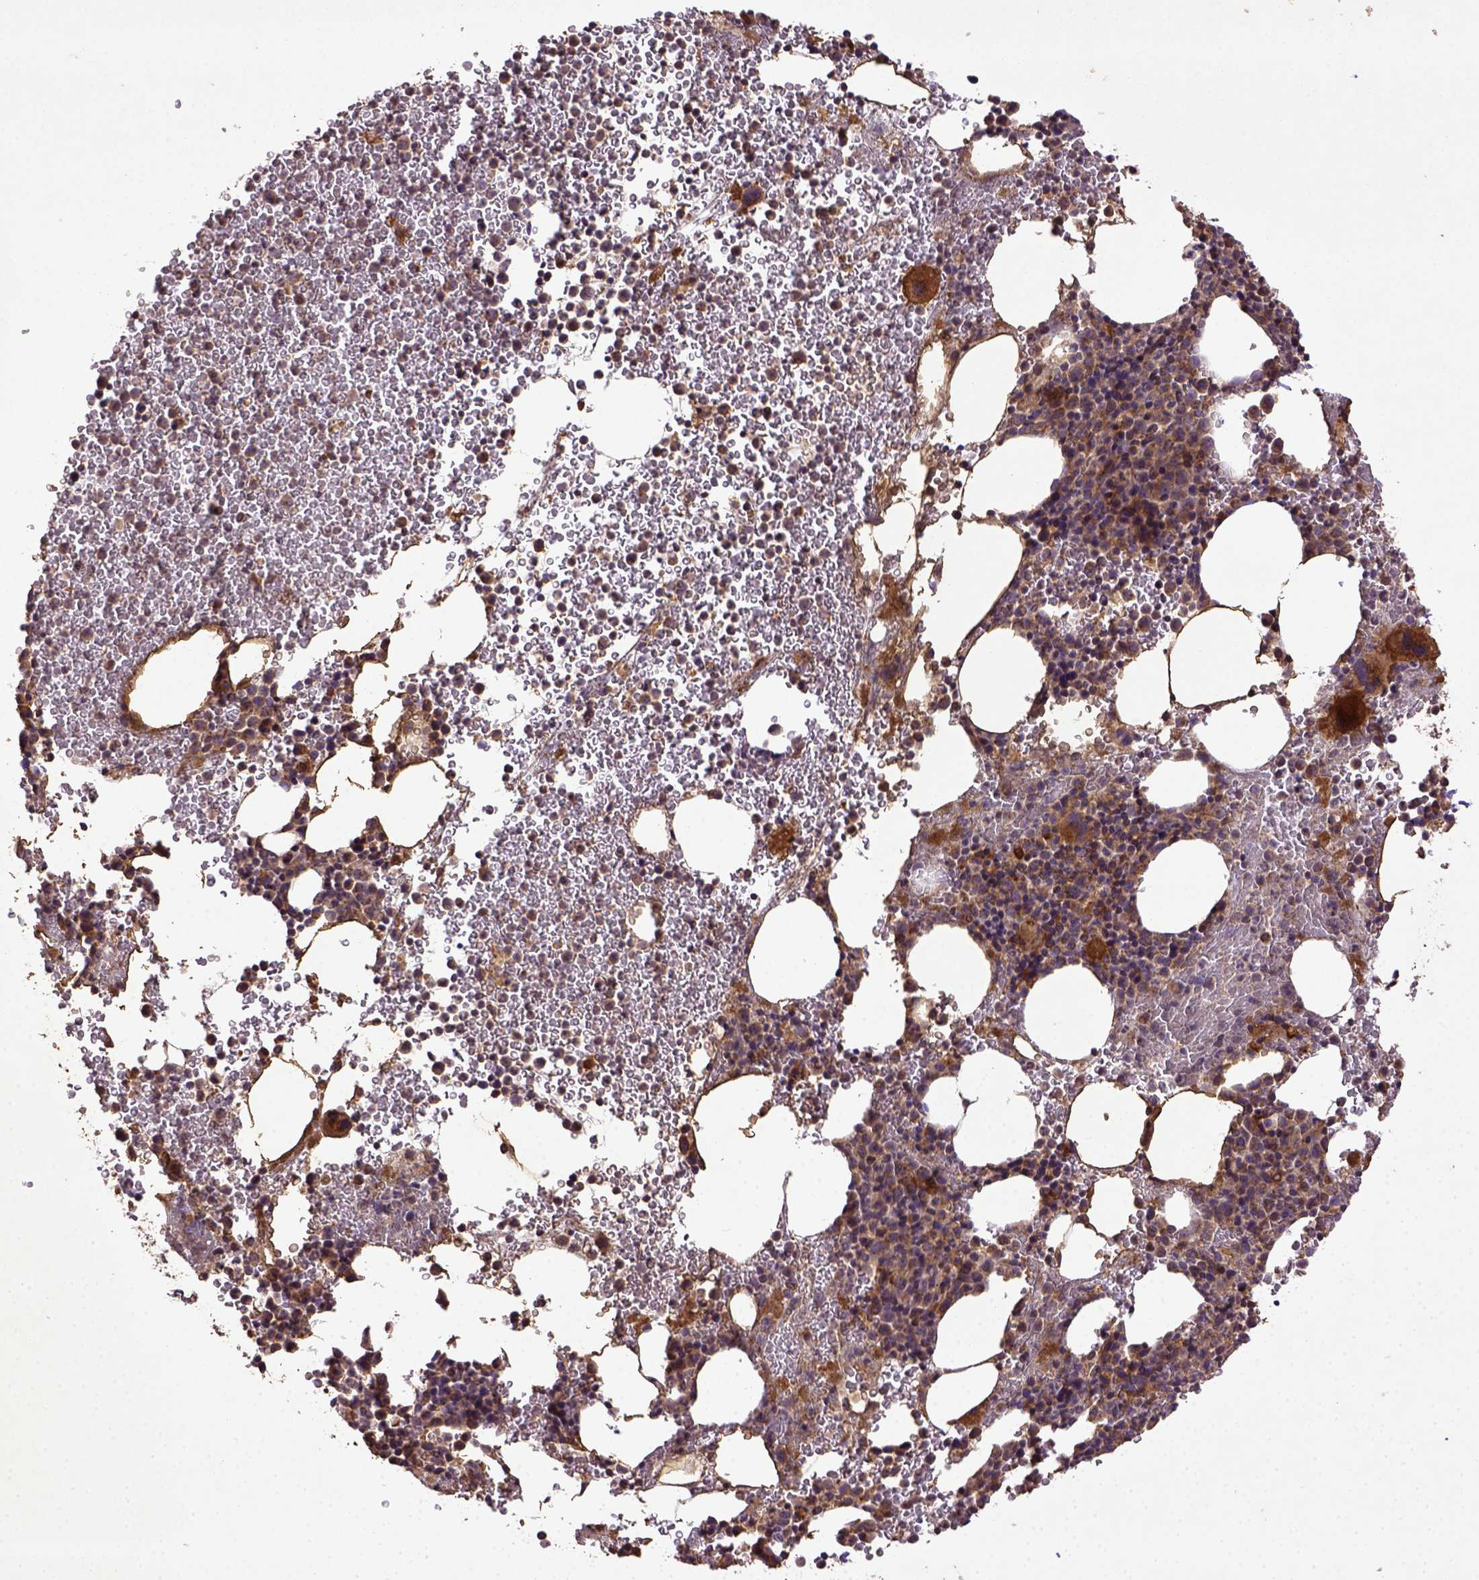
{"staining": {"intensity": "strong", "quantity": "25%-75%", "location": "cytoplasmic/membranous"}, "tissue": "bone marrow", "cell_type": "Hematopoietic cells", "image_type": "normal", "snomed": [{"axis": "morphology", "description": "Normal tissue, NOS"}, {"axis": "topography", "description": "Bone marrow"}], "caption": "A histopathology image of human bone marrow stained for a protein exhibits strong cytoplasmic/membranous brown staining in hematopoietic cells. (IHC, brightfield microscopy, high magnification).", "gene": "MT", "patient": {"sex": "female", "age": 56}}